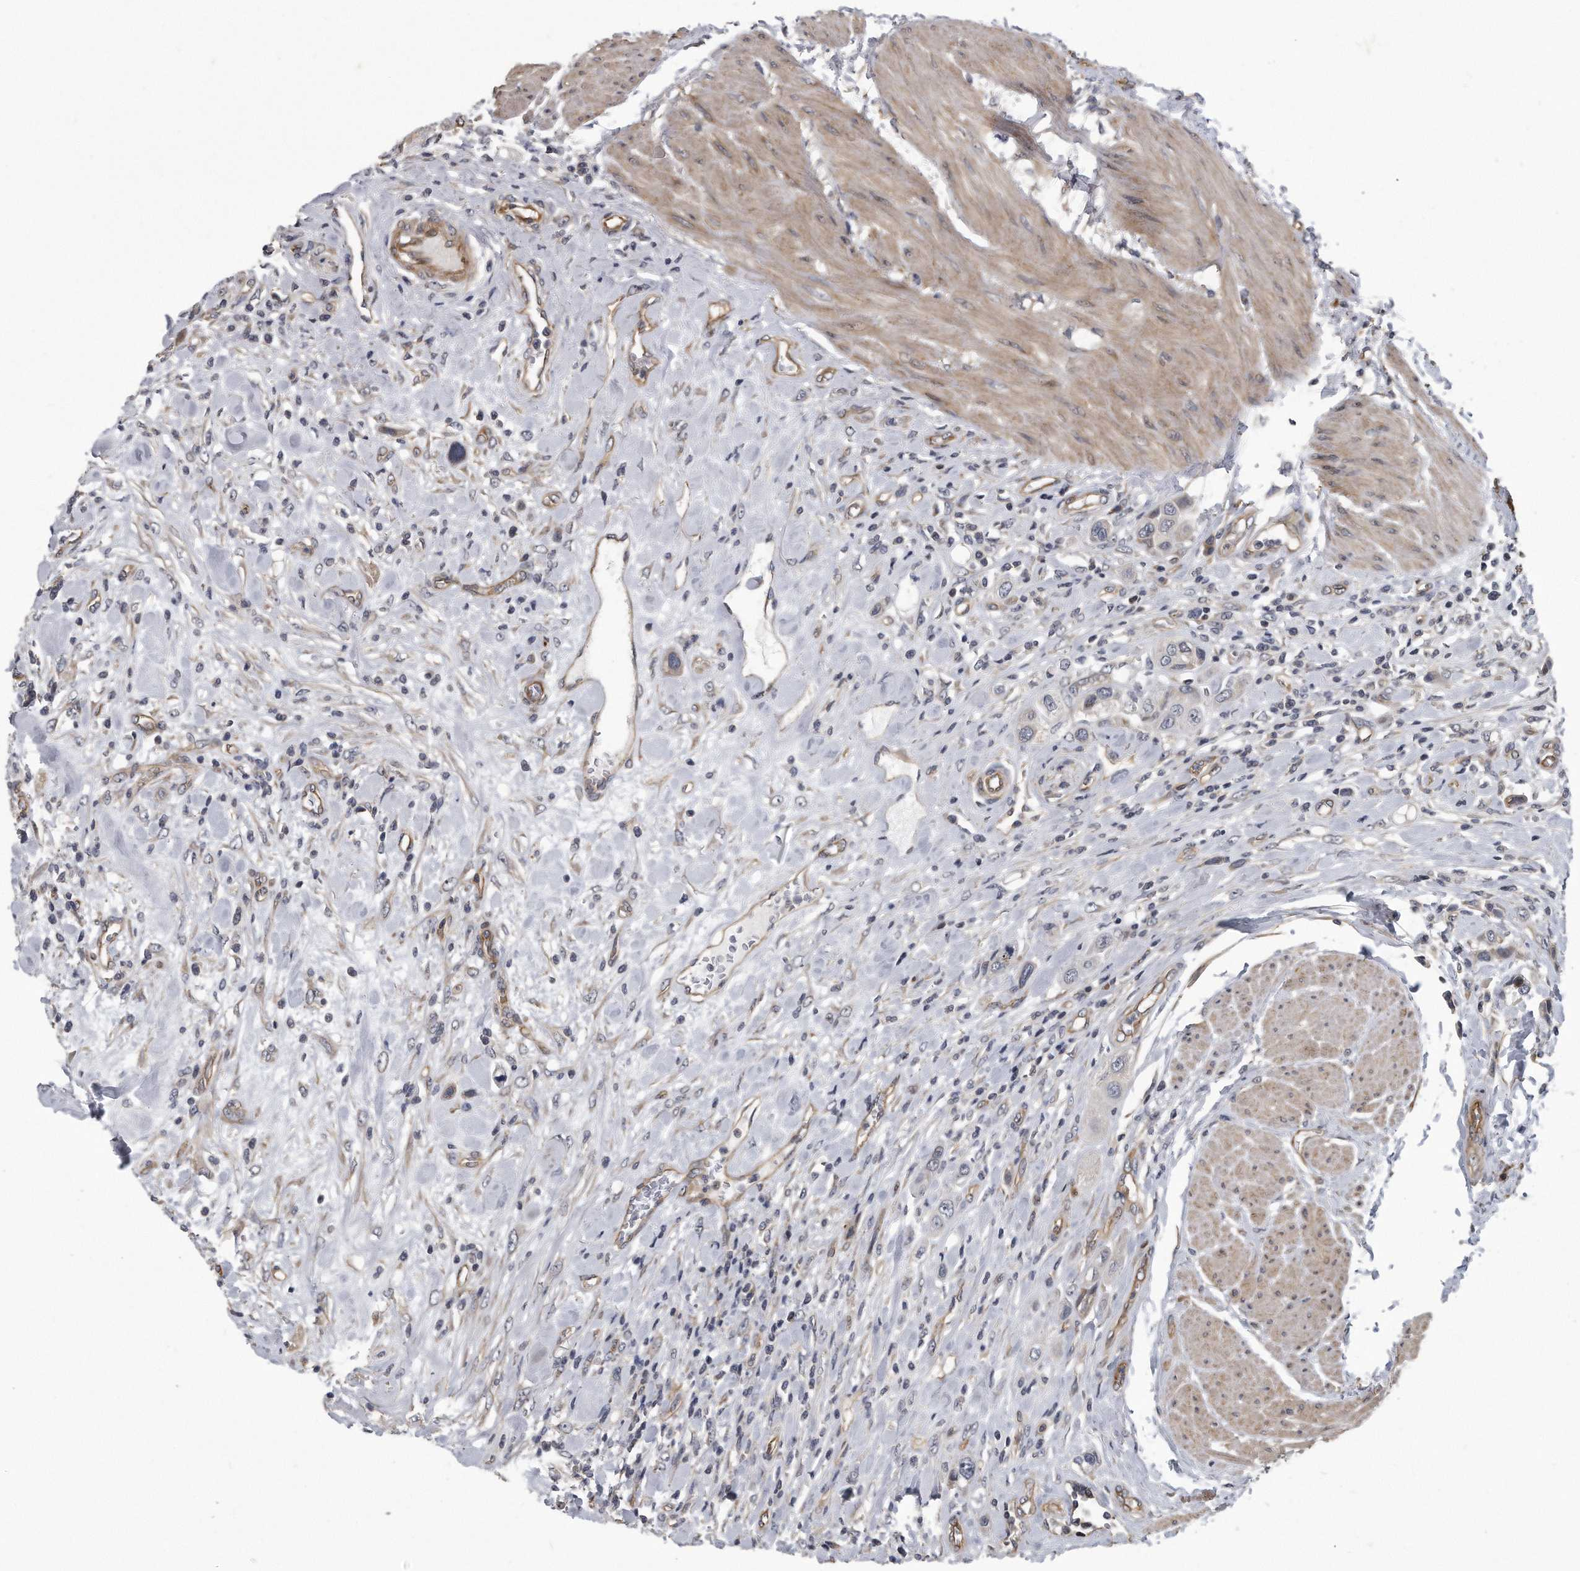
{"staining": {"intensity": "weak", "quantity": "<25%", "location": "cytoplasmic/membranous"}, "tissue": "urothelial cancer", "cell_type": "Tumor cells", "image_type": "cancer", "snomed": [{"axis": "morphology", "description": "Urothelial carcinoma, High grade"}, {"axis": "topography", "description": "Urinary bladder"}], "caption": "DAB (3,3'-diaminobenzidine) immunohistochemical staining of human high-grade urothelial carcinoma demonstrates no significant staining in tumor cells.", "gene": "ARMCX1", "patient": {"sex": "male", "age": 50}}